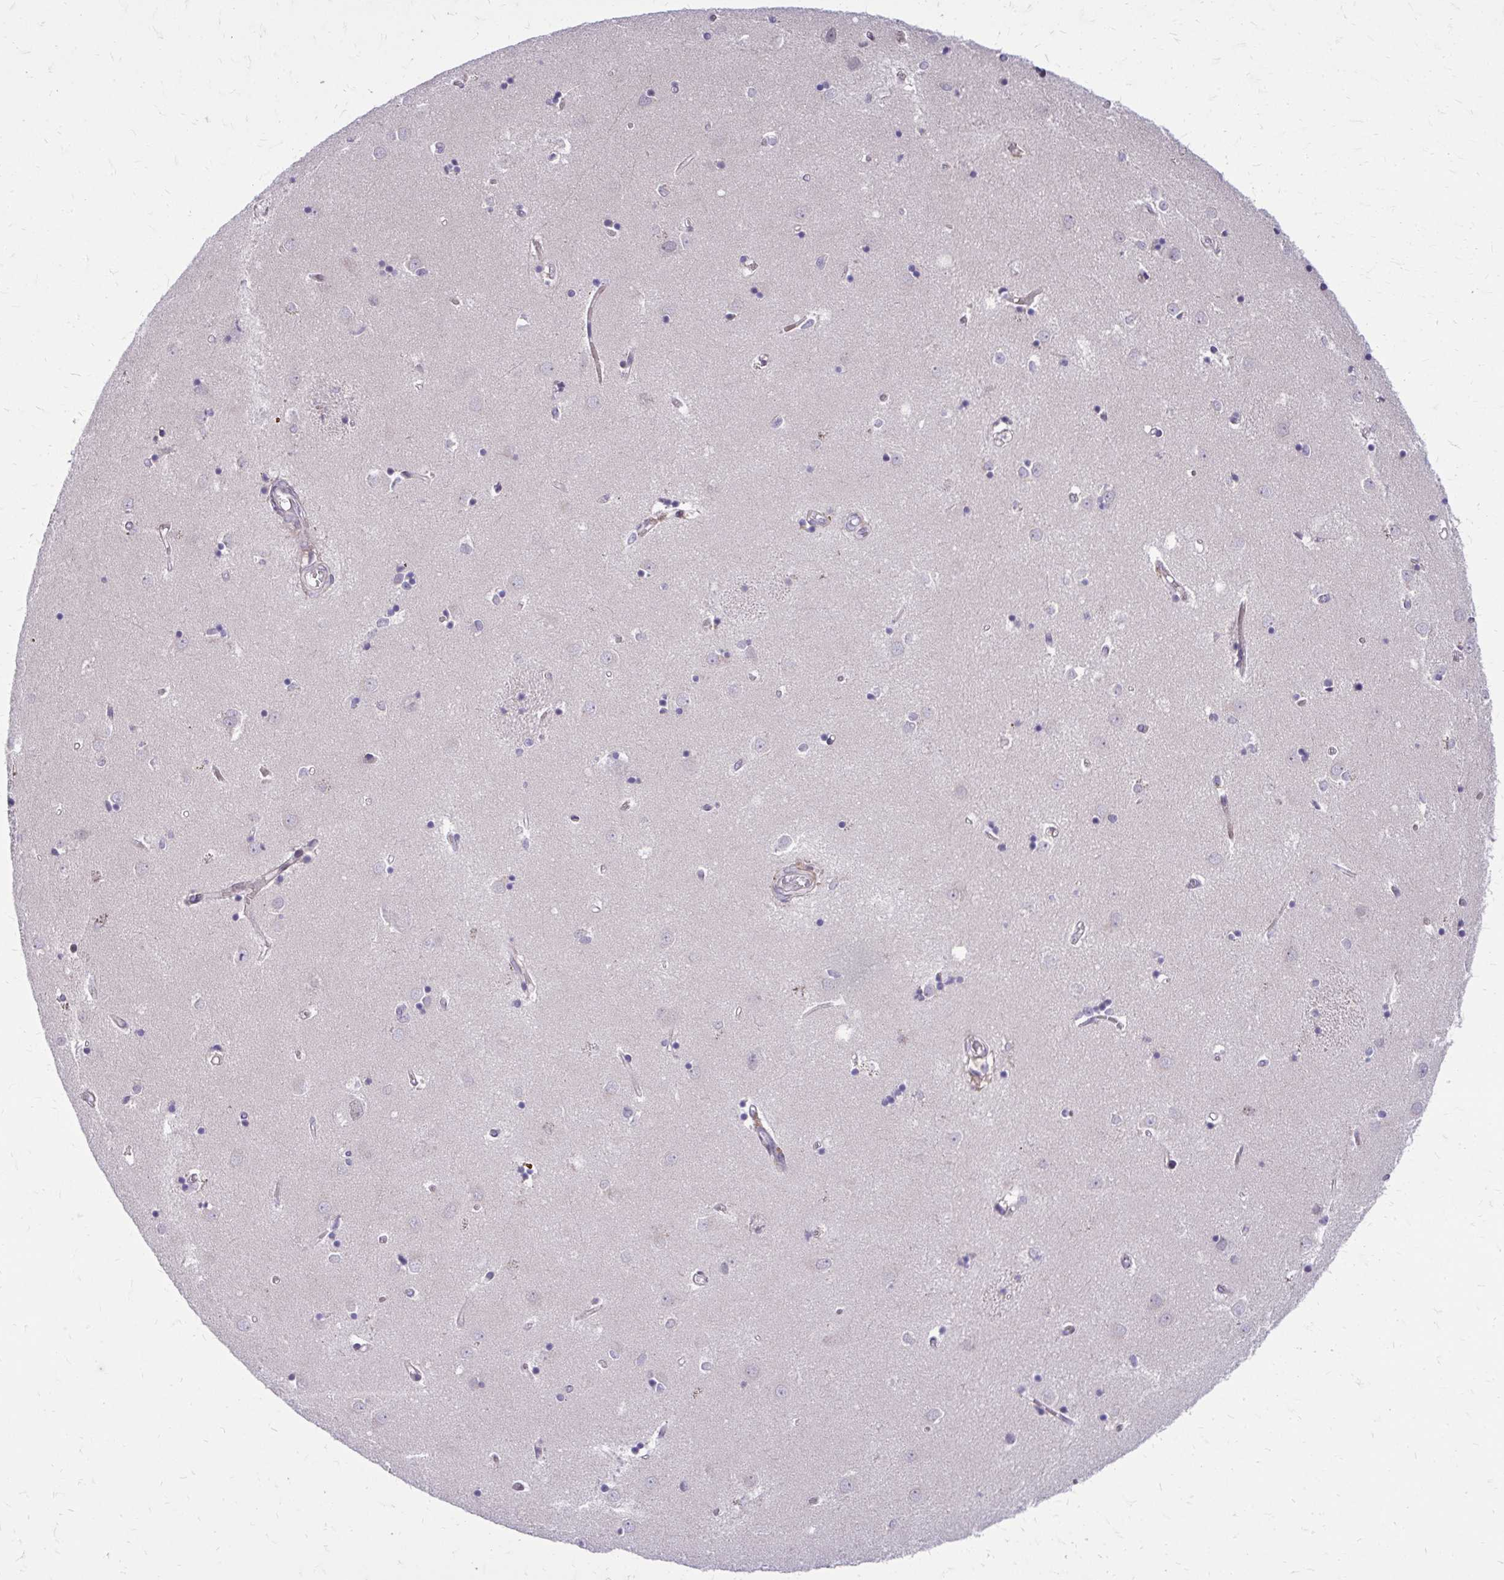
{"staining": {"intensity": "negative", "quantity": "none", "location": "none"}, "tissue": "caudate", "cell_type": "Glial cells", "image_type": "normal", "snomed": [{"axis": "morphology", "description": "Normal tissue, NOS"}, {"axis": "topography", "description": "Lateral ventricle wall"}], "caption": "Immunohistochemistry micrograph of benign caudate: human caudate stained with DAB demonstrates no significant protein staining in glial cells.", "gene": "ANKRD30B", "patient": {"sex": "male", "age": 54}}